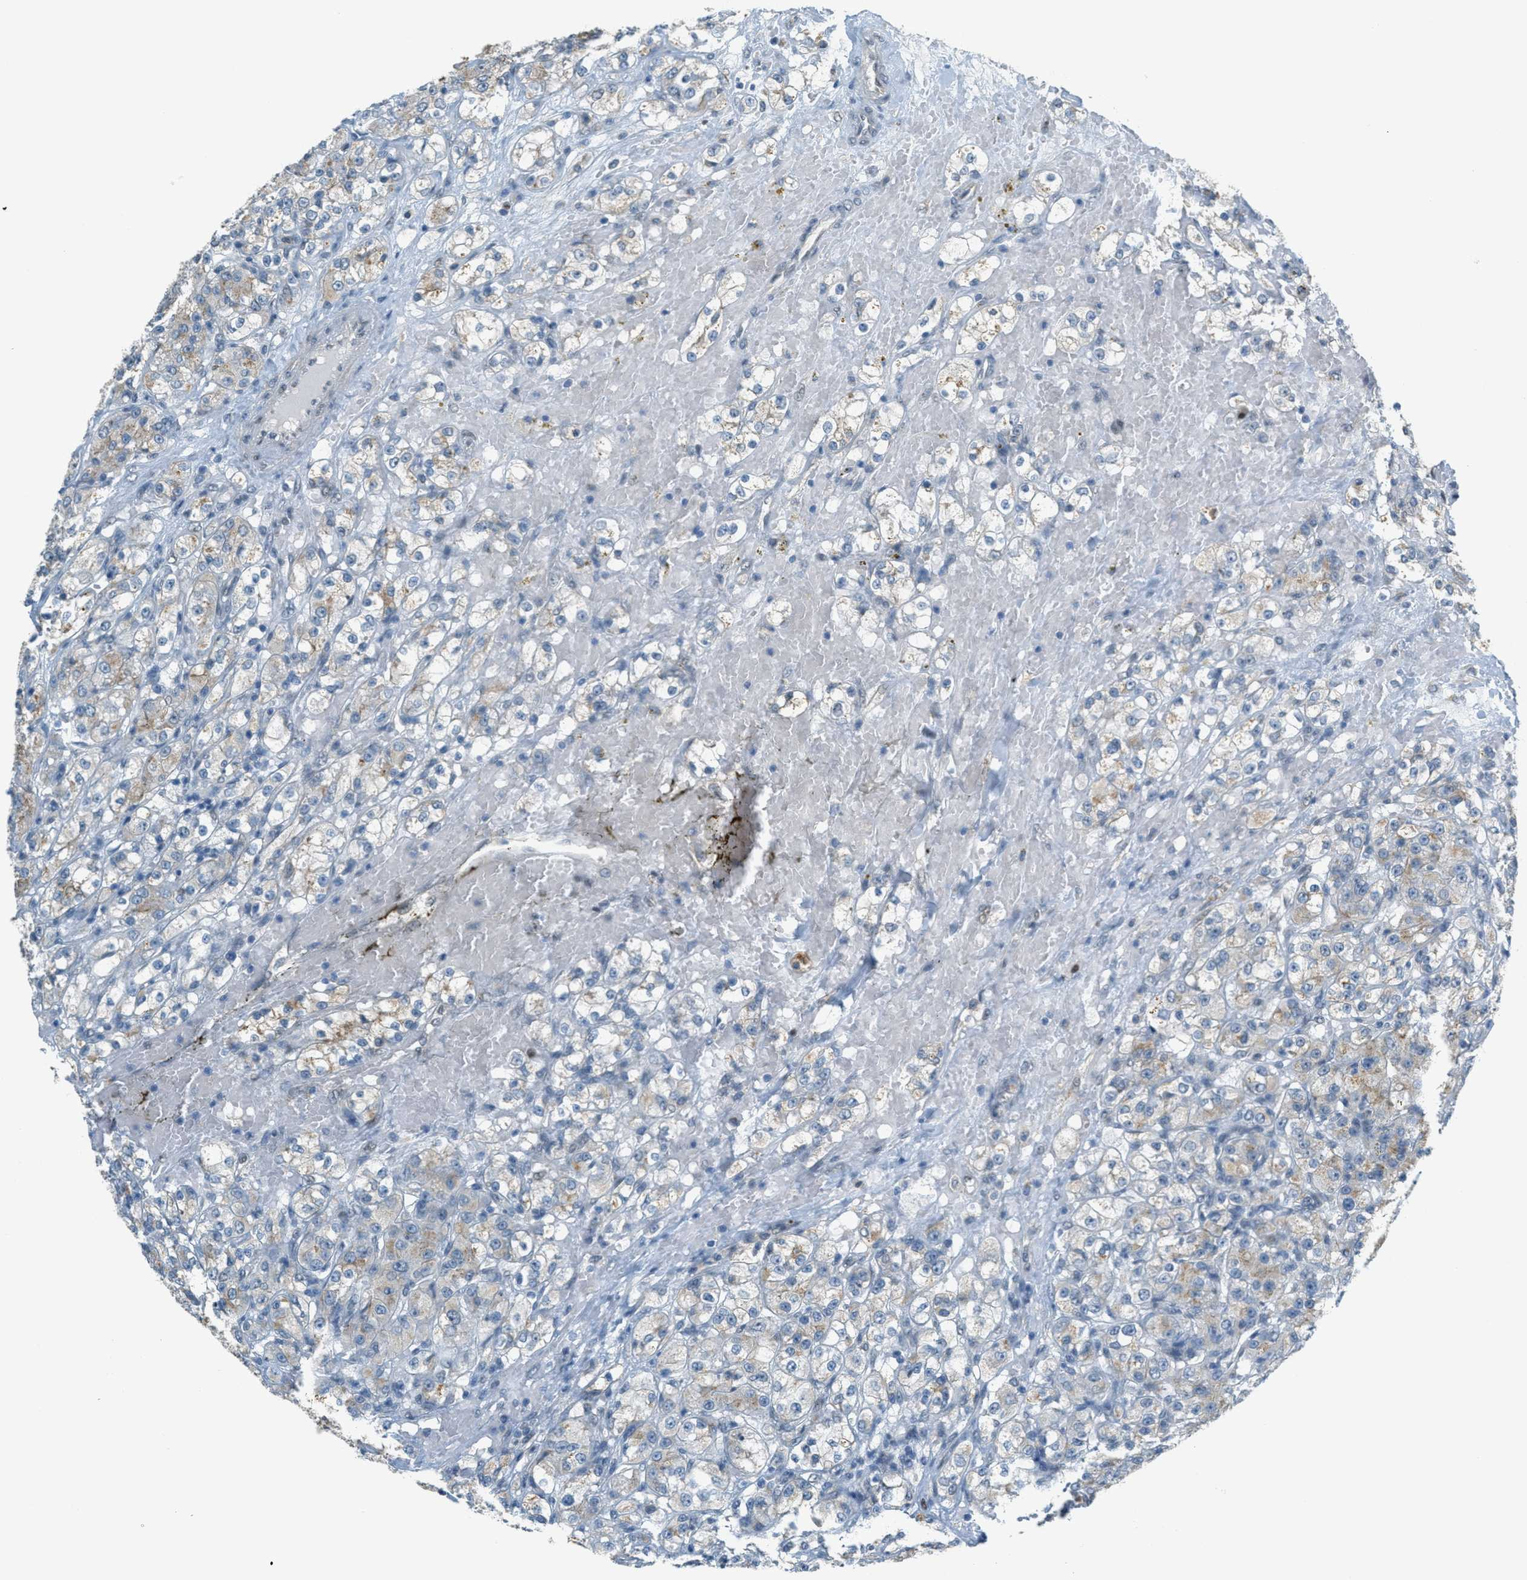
{"staining": {"intensity": "weak", "quantity": "25%-75%", "location": "cytoplasmic/membranous"}, "tissue": "renal cancer", "cell_type": "Tumor cells", "image_type": "cancer", "snomed": [{"axis": "morphology", "description": "Normal tissue, NOS"}, {"axis": "morphology", "description": "Adenocarcinoma, NOS"}, {"axis": "topography", "description": "Kidney"}], "caption": "This is an image of IHC staining of renal cancer (adenocarcinoma), which shows weak expression in the cytoplasmic/membranous of tumor cells.", "gene": "TCF3", "patient": {"sex": "male", "age": 61}}